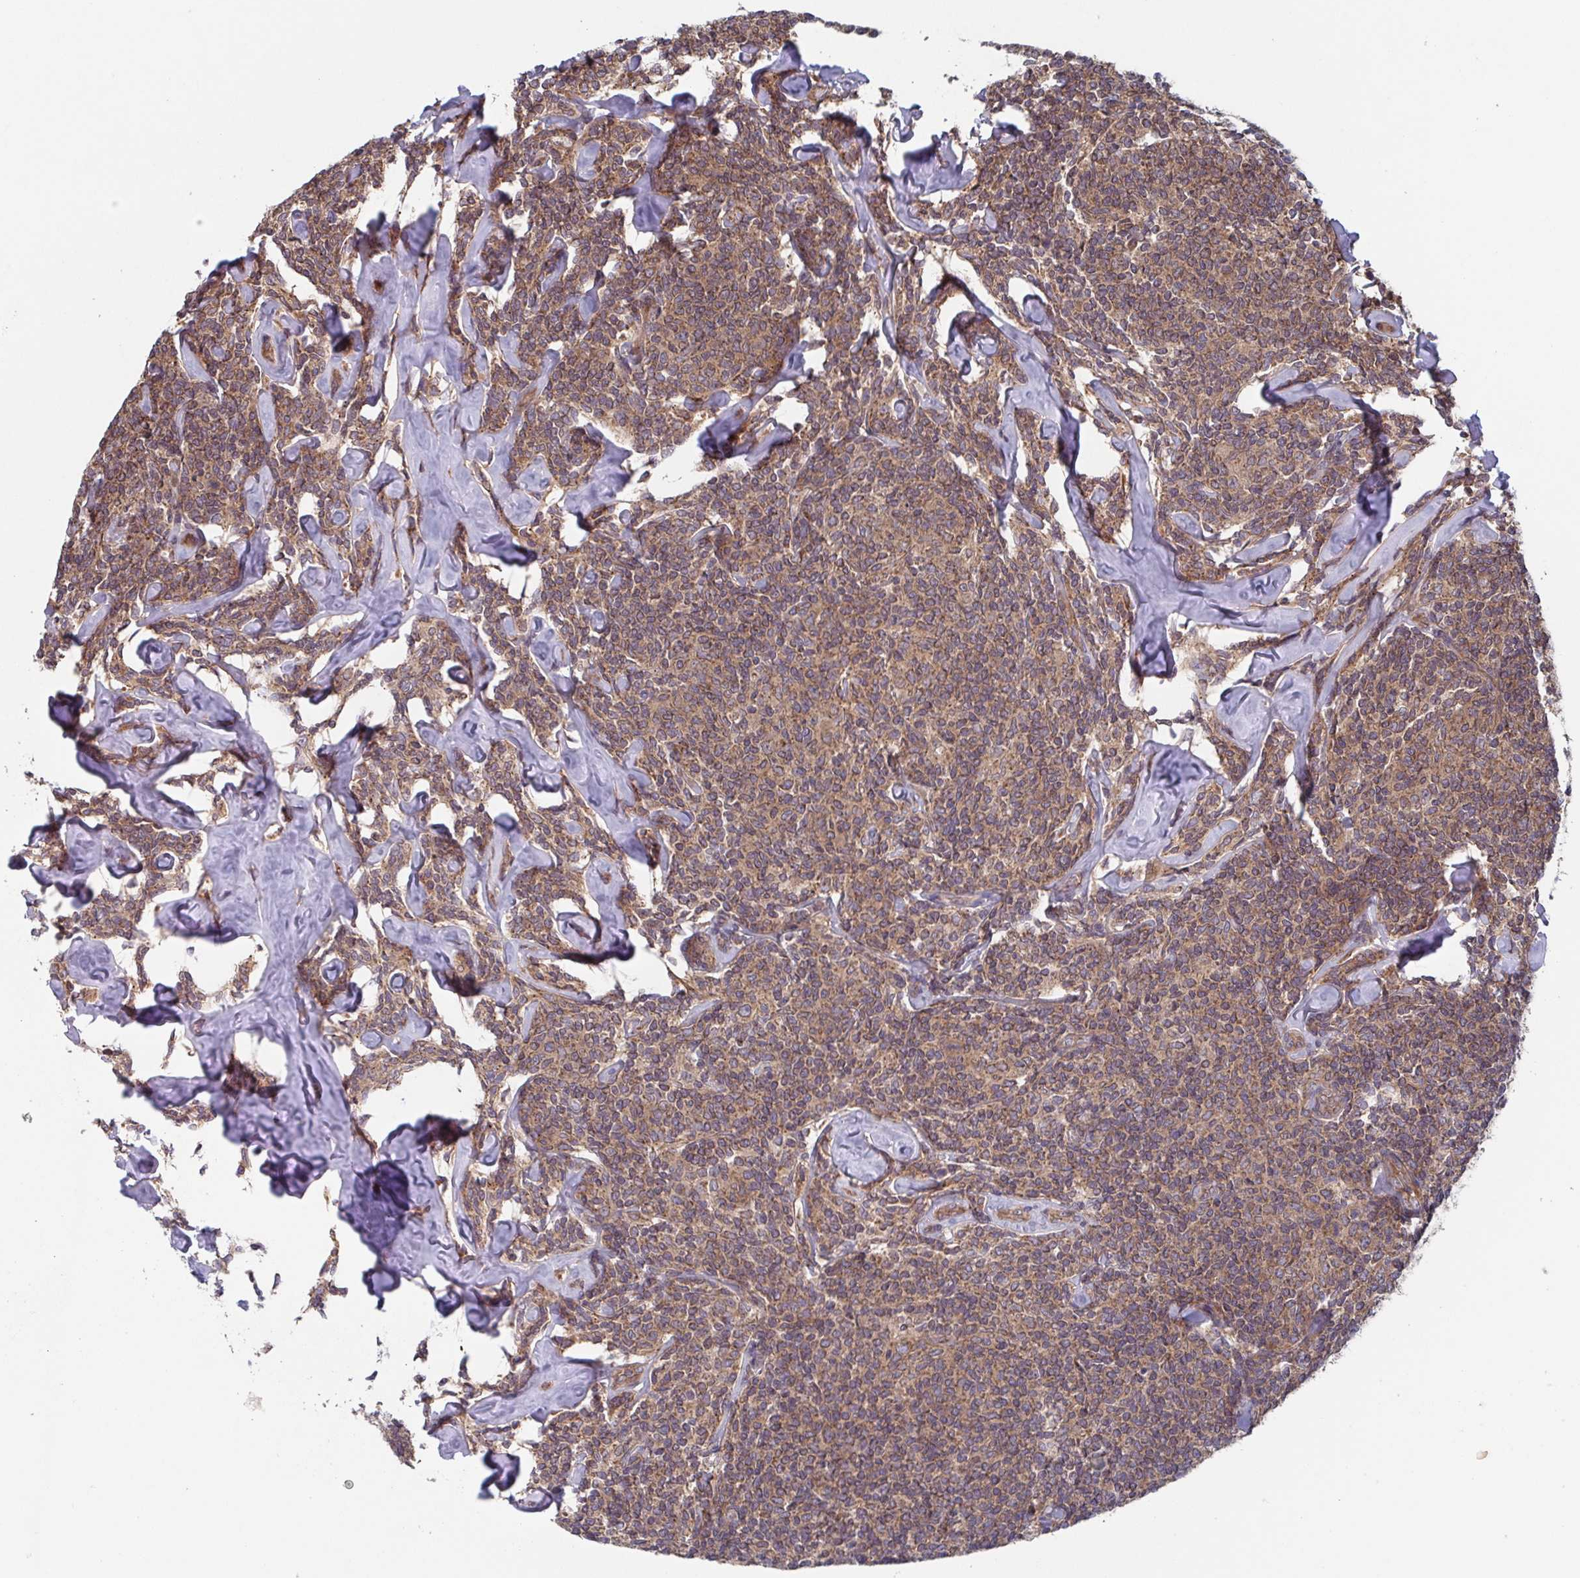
{"staining": {"intensity": "moderate", "quantity": ">75%", "location": "cytoplasmic/membranous"}, "tissue": "lymphoma", "cell_type": "Tumor cells", "image_type": "cancer", "snomed": [{"axis": "morphology", "description": "Malignant lymphoma, non-Hodgkin's type, Low grade"}, {"axis": "topography", "description": "Lymph node"}], "caption": "A brown stain highlights moderate cytoplasmic/membranous expression of a protein in lymphoma tumor cells.", "gene": "COPB1", "patient": {"sex": "female", "age": 56}}